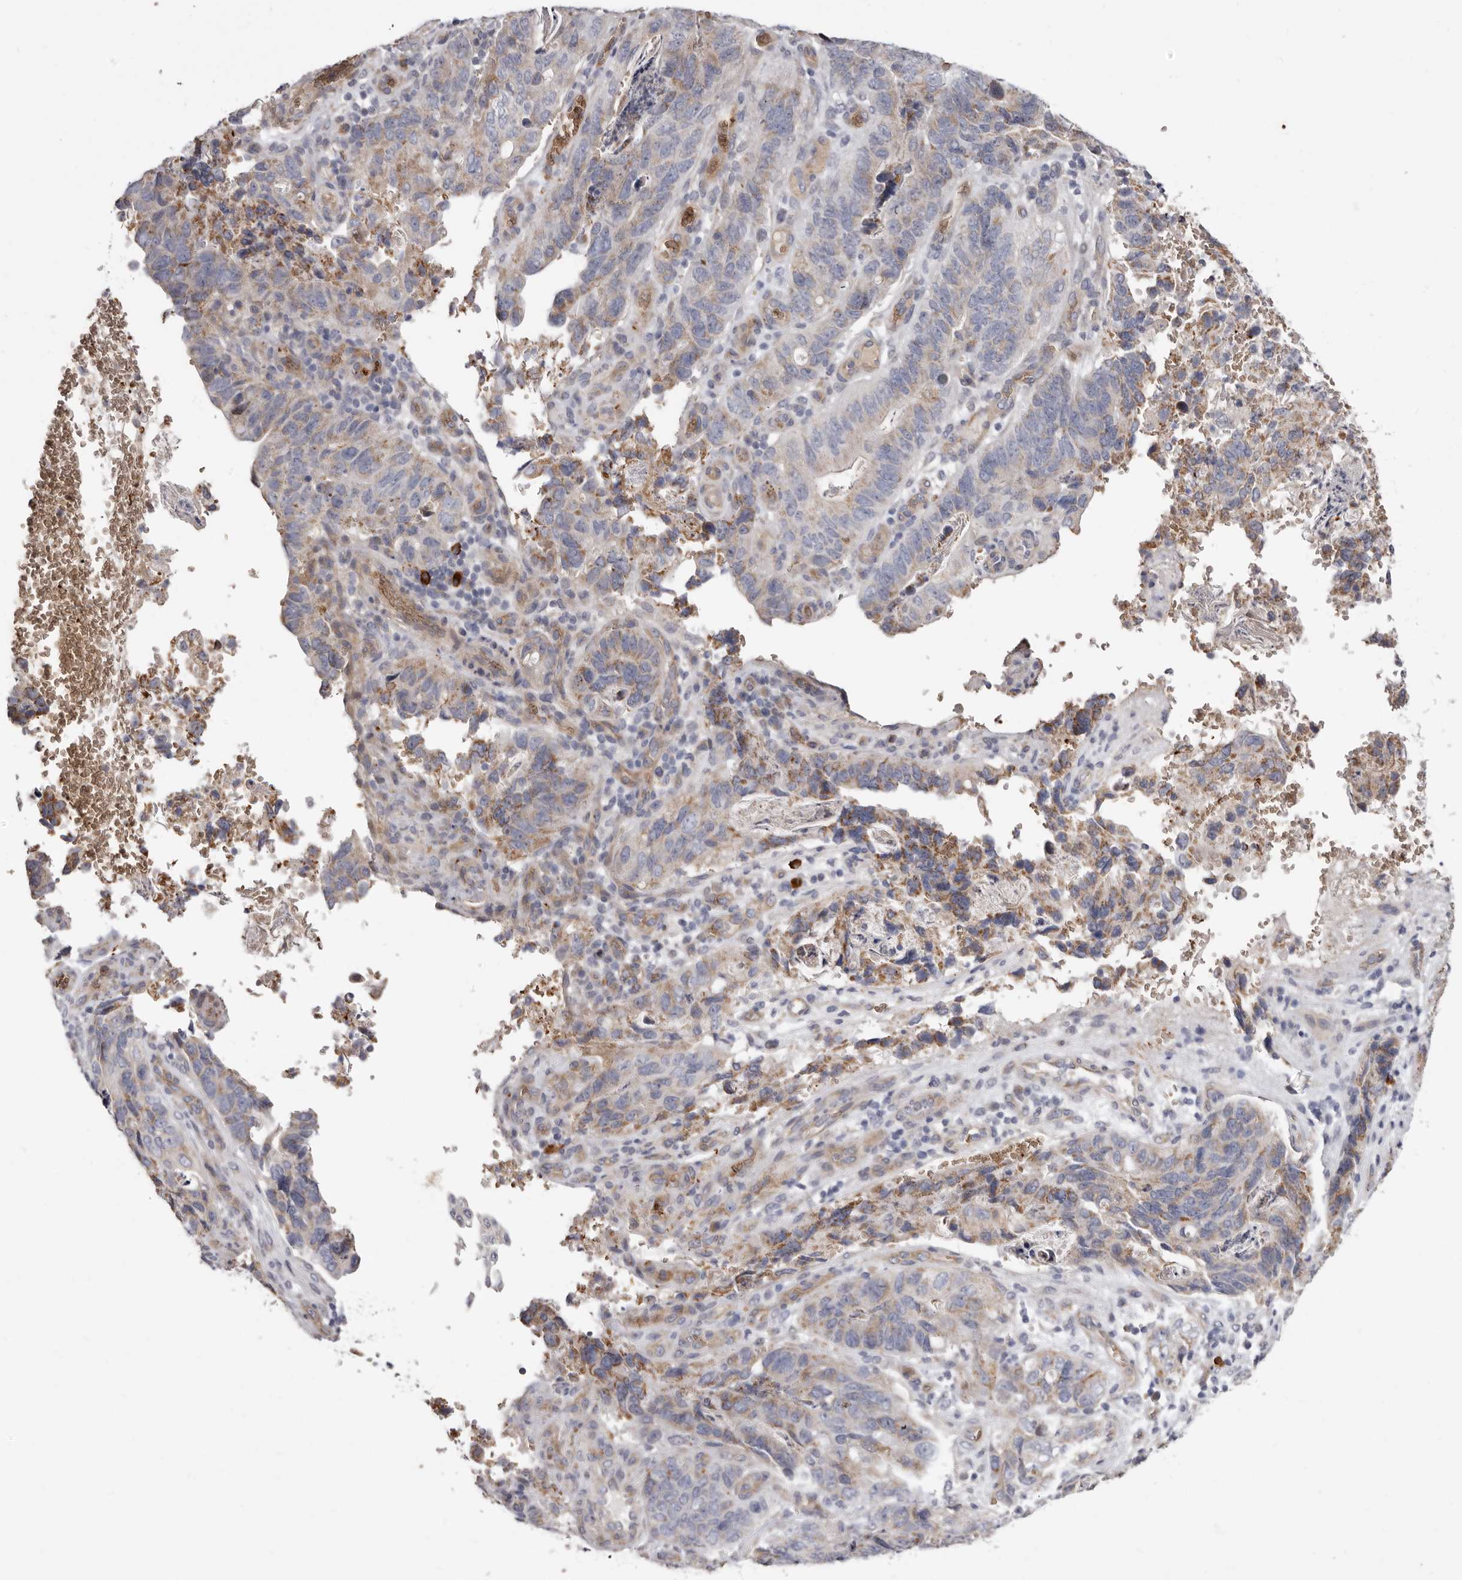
{"staining": {"intensity": "moderate", "quantity": "25%-75%", "location": "cytoplasmic/membranous"}, "tissue": "stomach cancer", "cell_type": "Tumor cells", "image_type": "cancer", "snomed": [{"axis": "morphology", "description": "Normal tissue, NOS"}, {"axis": "morphology", "description": "Adenocarcinoma, NOS"}, {"axis": "topography", "description": "Stomach"}], "caption": "About 25%-75% of tumor cells in human stomach adenocarcinoma show moderate cytoplasmic/membranous protein expression as visualized by brown immunohistochemical staining.", "gene": "SPTA1", "patient": {"sex": "female", "age": 89}}